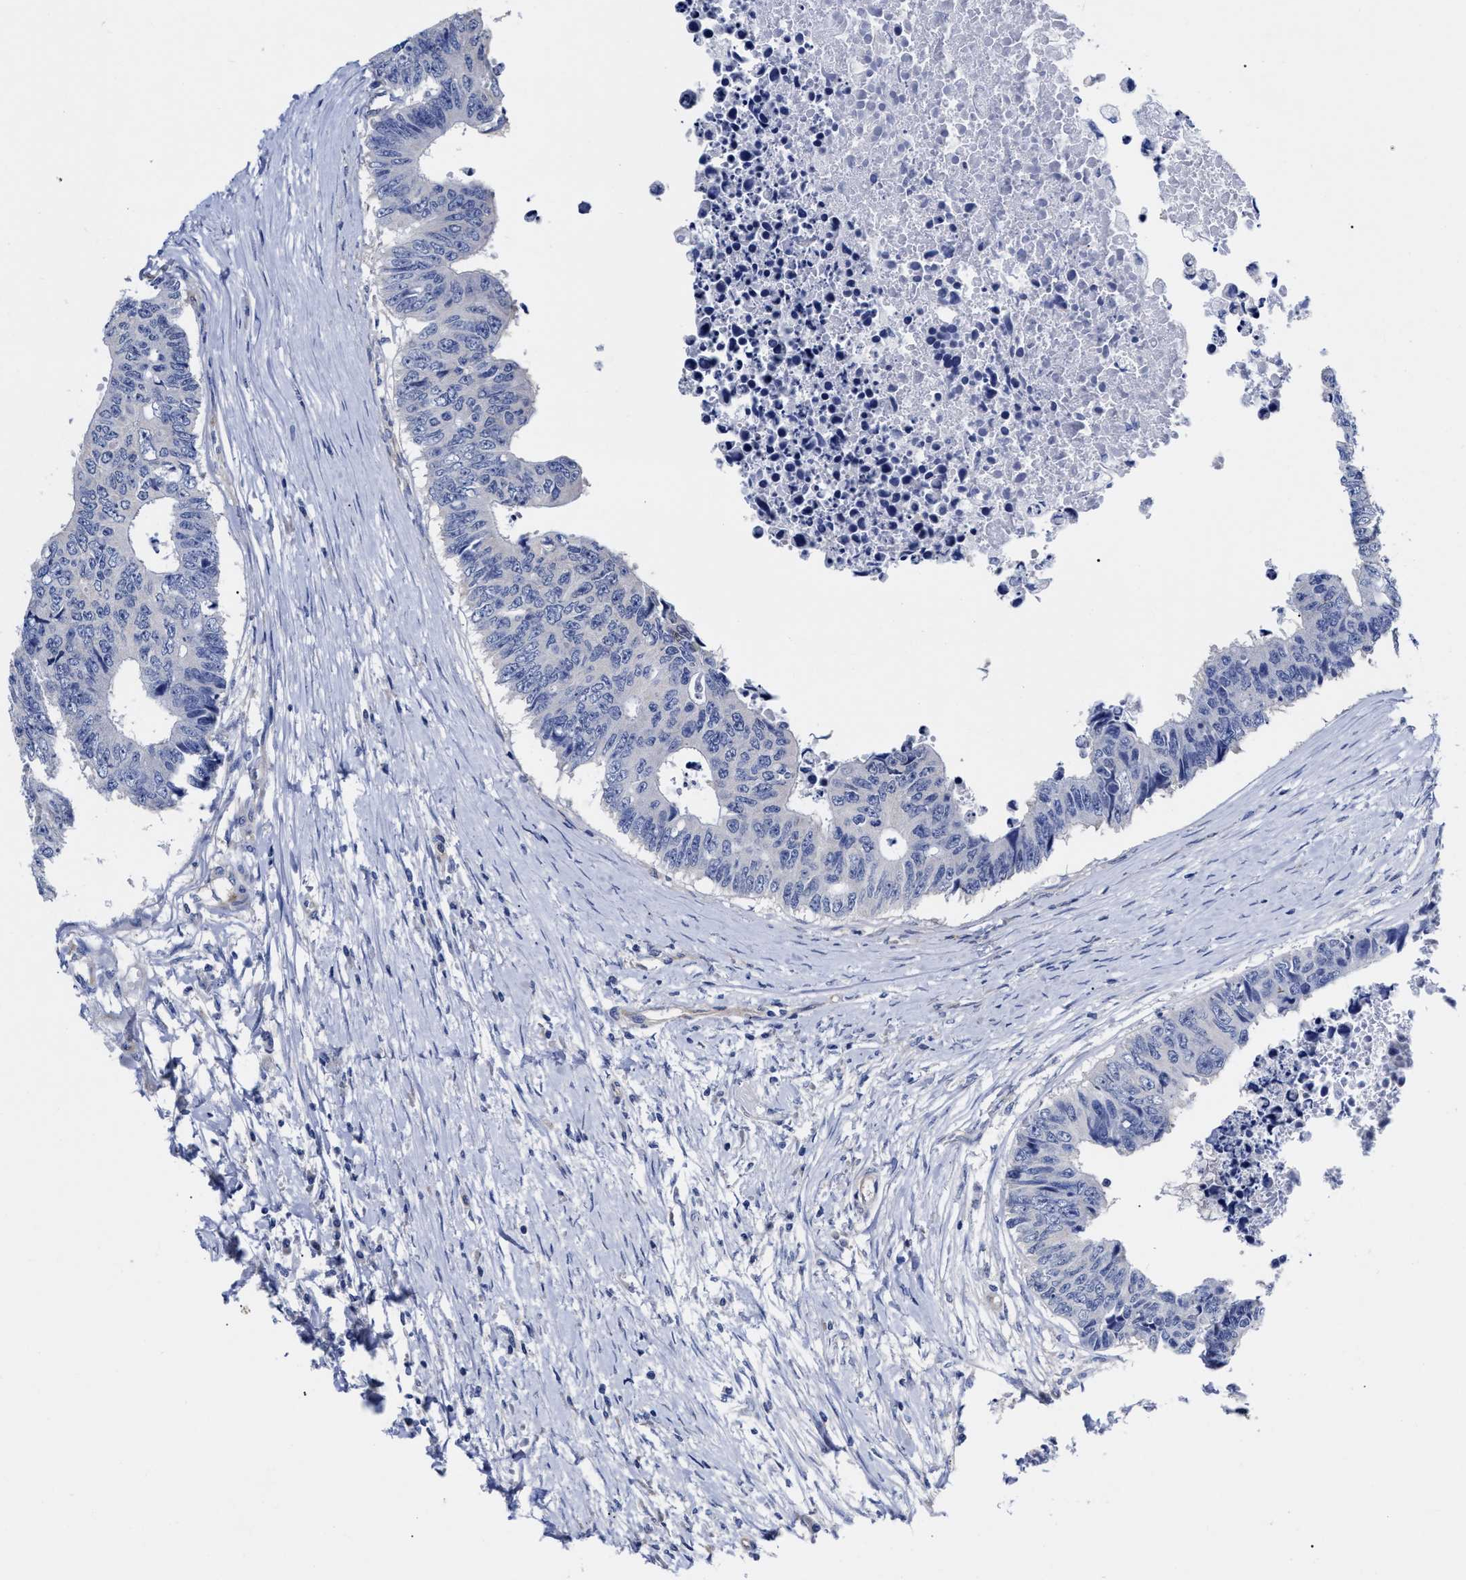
{"staining": {"intensity": "negative", "quantity": "none", "location": "none"}, "tissue": "colorectal cancer", "cell_type": "Tumor cells", "image_type": "cancer", "snomed": [{"axis": "morphology", "description": "Adenocarcinoma, NOS"}, {"axis": "topography", "description": "Rectum"}], "caption": "Immunohistochemistry of adenocarcinoma (colorectal) displays no positivity in tumor cells.", "gene": "IRAG2", "patient": {"sex": "male", "age": 84}}